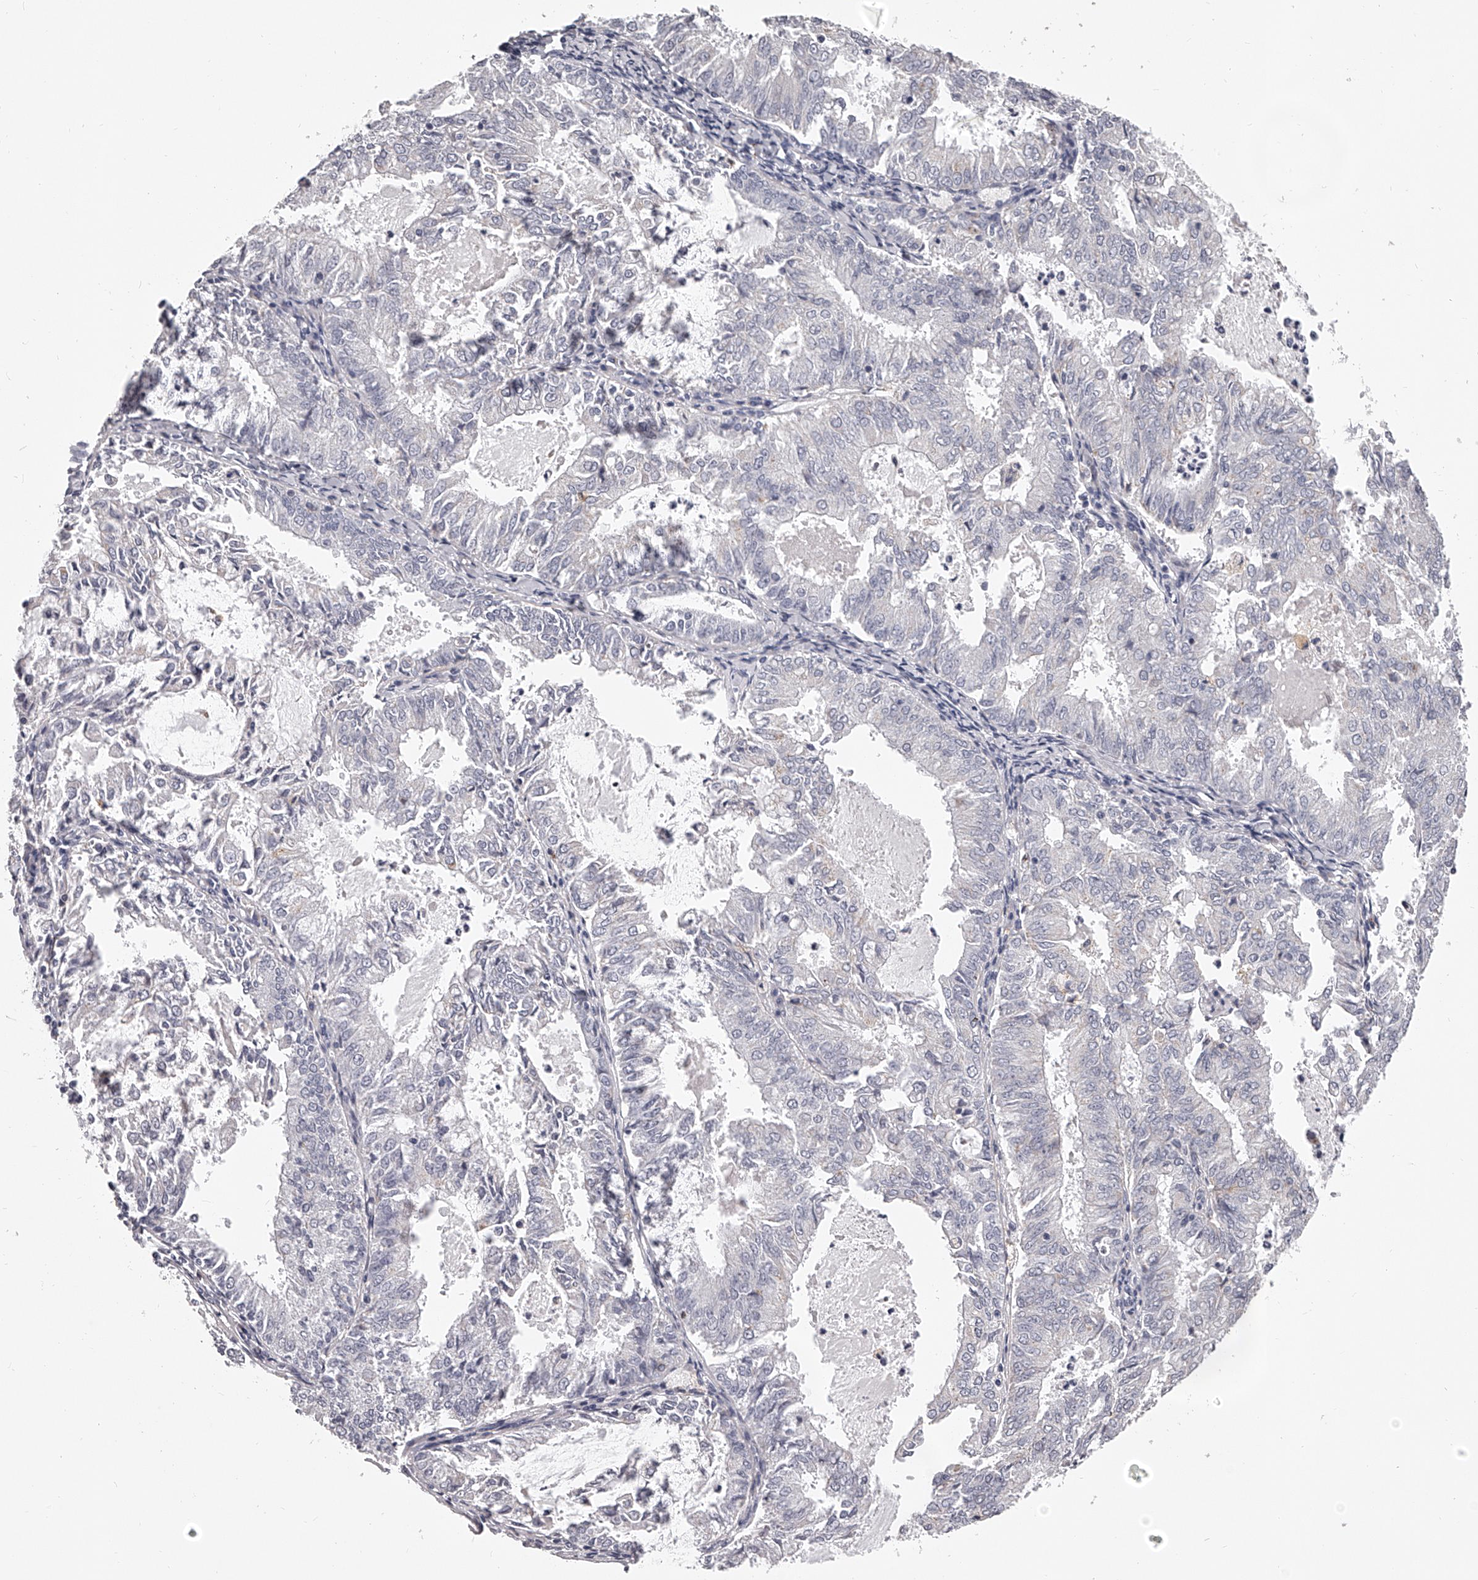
{"staining": {"intensity": "negative", "quantity": "none", "location": "none"}, "tissue": "endometrial cancer", "cell_type": "Tumor cells", "image_type": "cancer", "snomed": [{"axis": "morphology", "description": "Adenocarcinoma, NOS"}, {"axis": "topography", "description": "Endometrium"}], "caption": "DAB (3,3'-diaminobenzidine) immunohistochemical staining of human endometrial cancer demonstrates no significant positivity in tumor cells. The staining was performed using DAB to visualize the protein expression in brown, while the nuclei were stained in blue with hematoxylin (Magnification: 20x).", "gene": "DMRT1", "patient": {"sex": "female", "age": 57}}